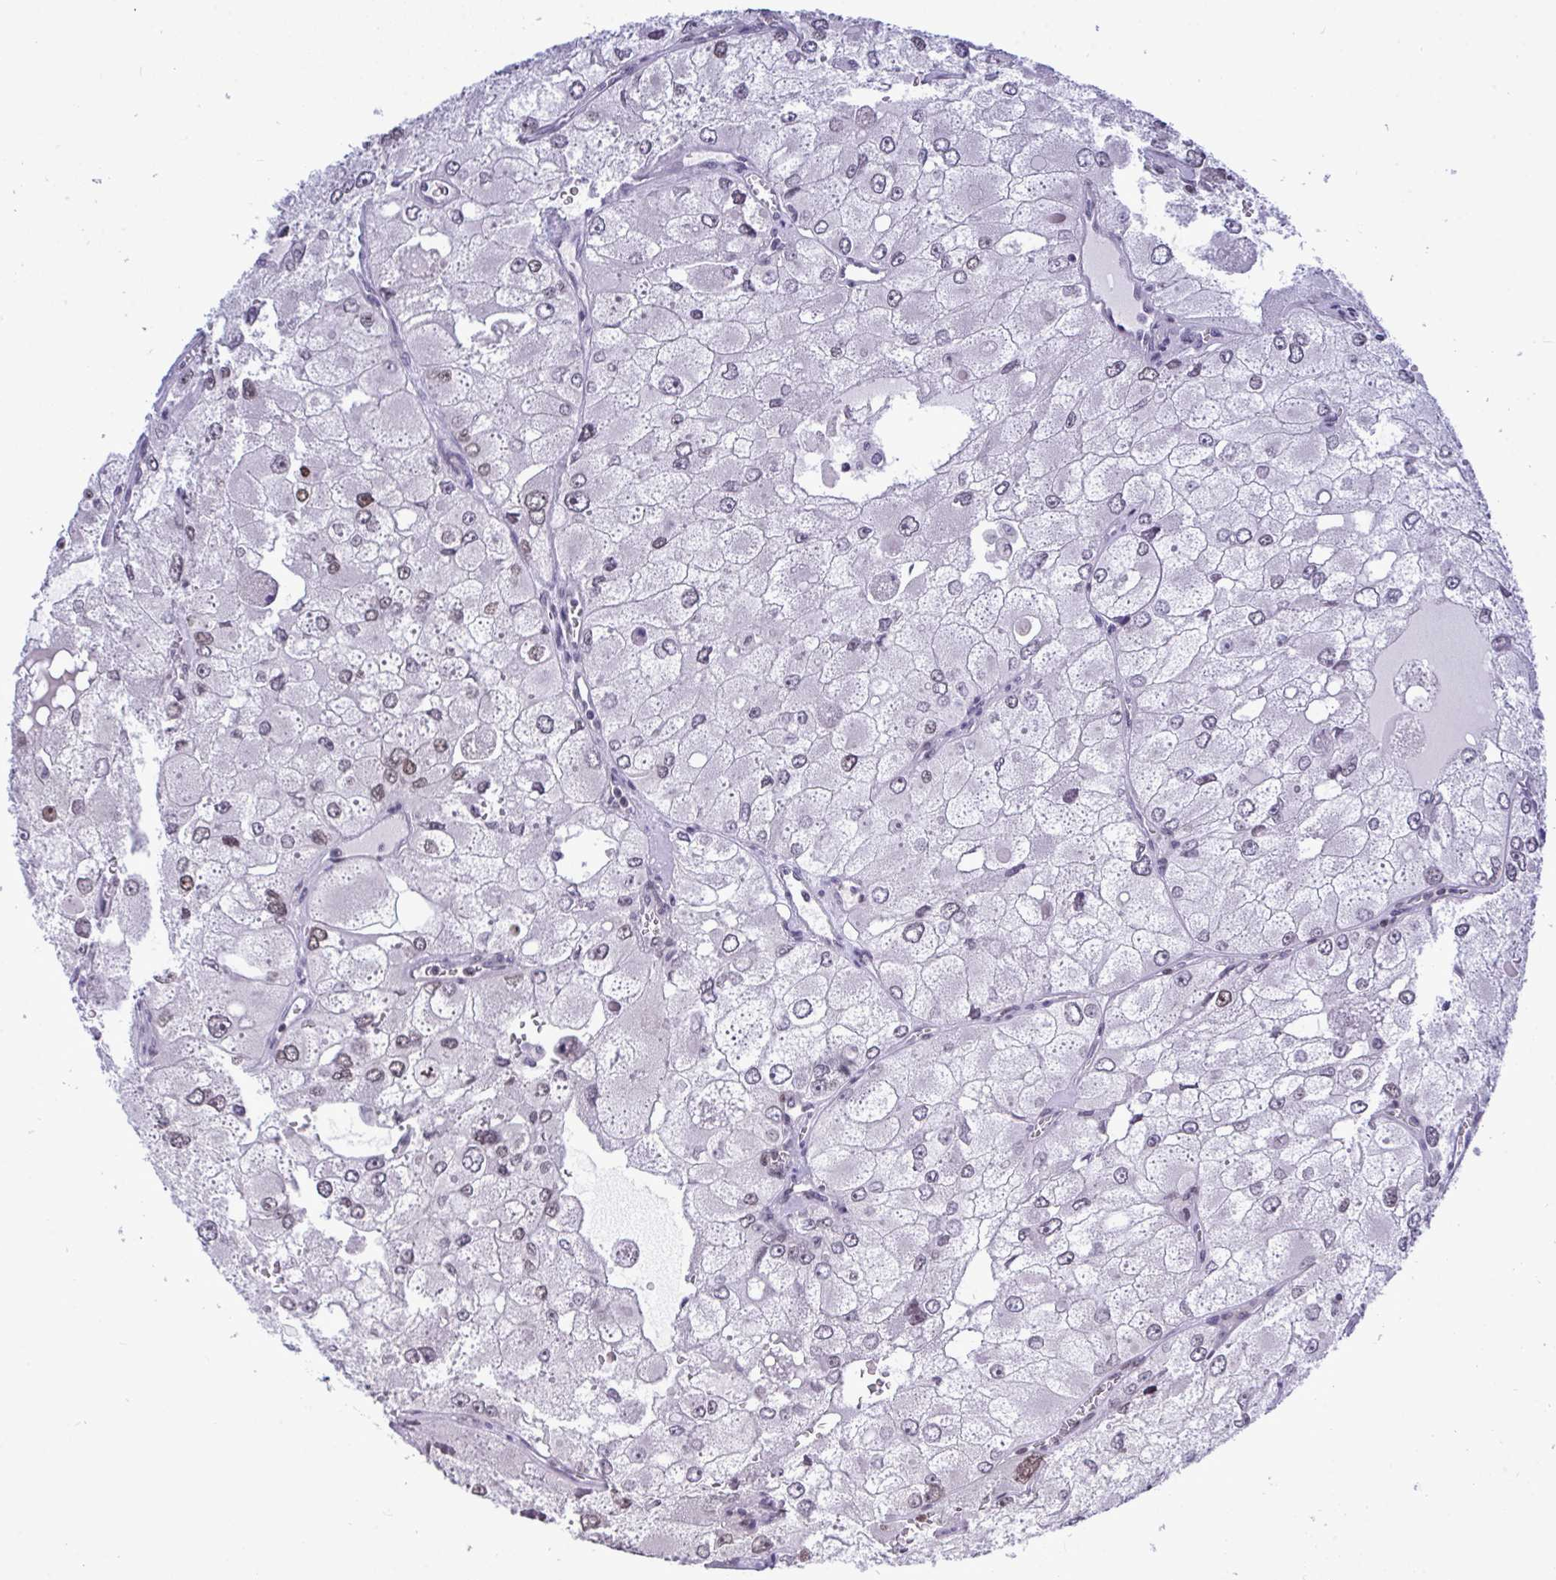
{"staining": {"intensity": "weak", "quantity": "<25%", "location": "nuclear"}, "tissue": "renal cancer", "cell_type": "Tumor cells", "image_type": "cancer", "snomed": [{"axis": "morphology", "description": "Adenocarcinoma, NOS"}, {"axis": "topography", "description": "Kidney"}], "caption": "The immunohistochemistry (IHC) photomicrograph has no significant positivity in tumor cells of renal adenocarcinoma tissue.", "gene": "RFC4", "patient": {"sex": "female", "age": 70}}